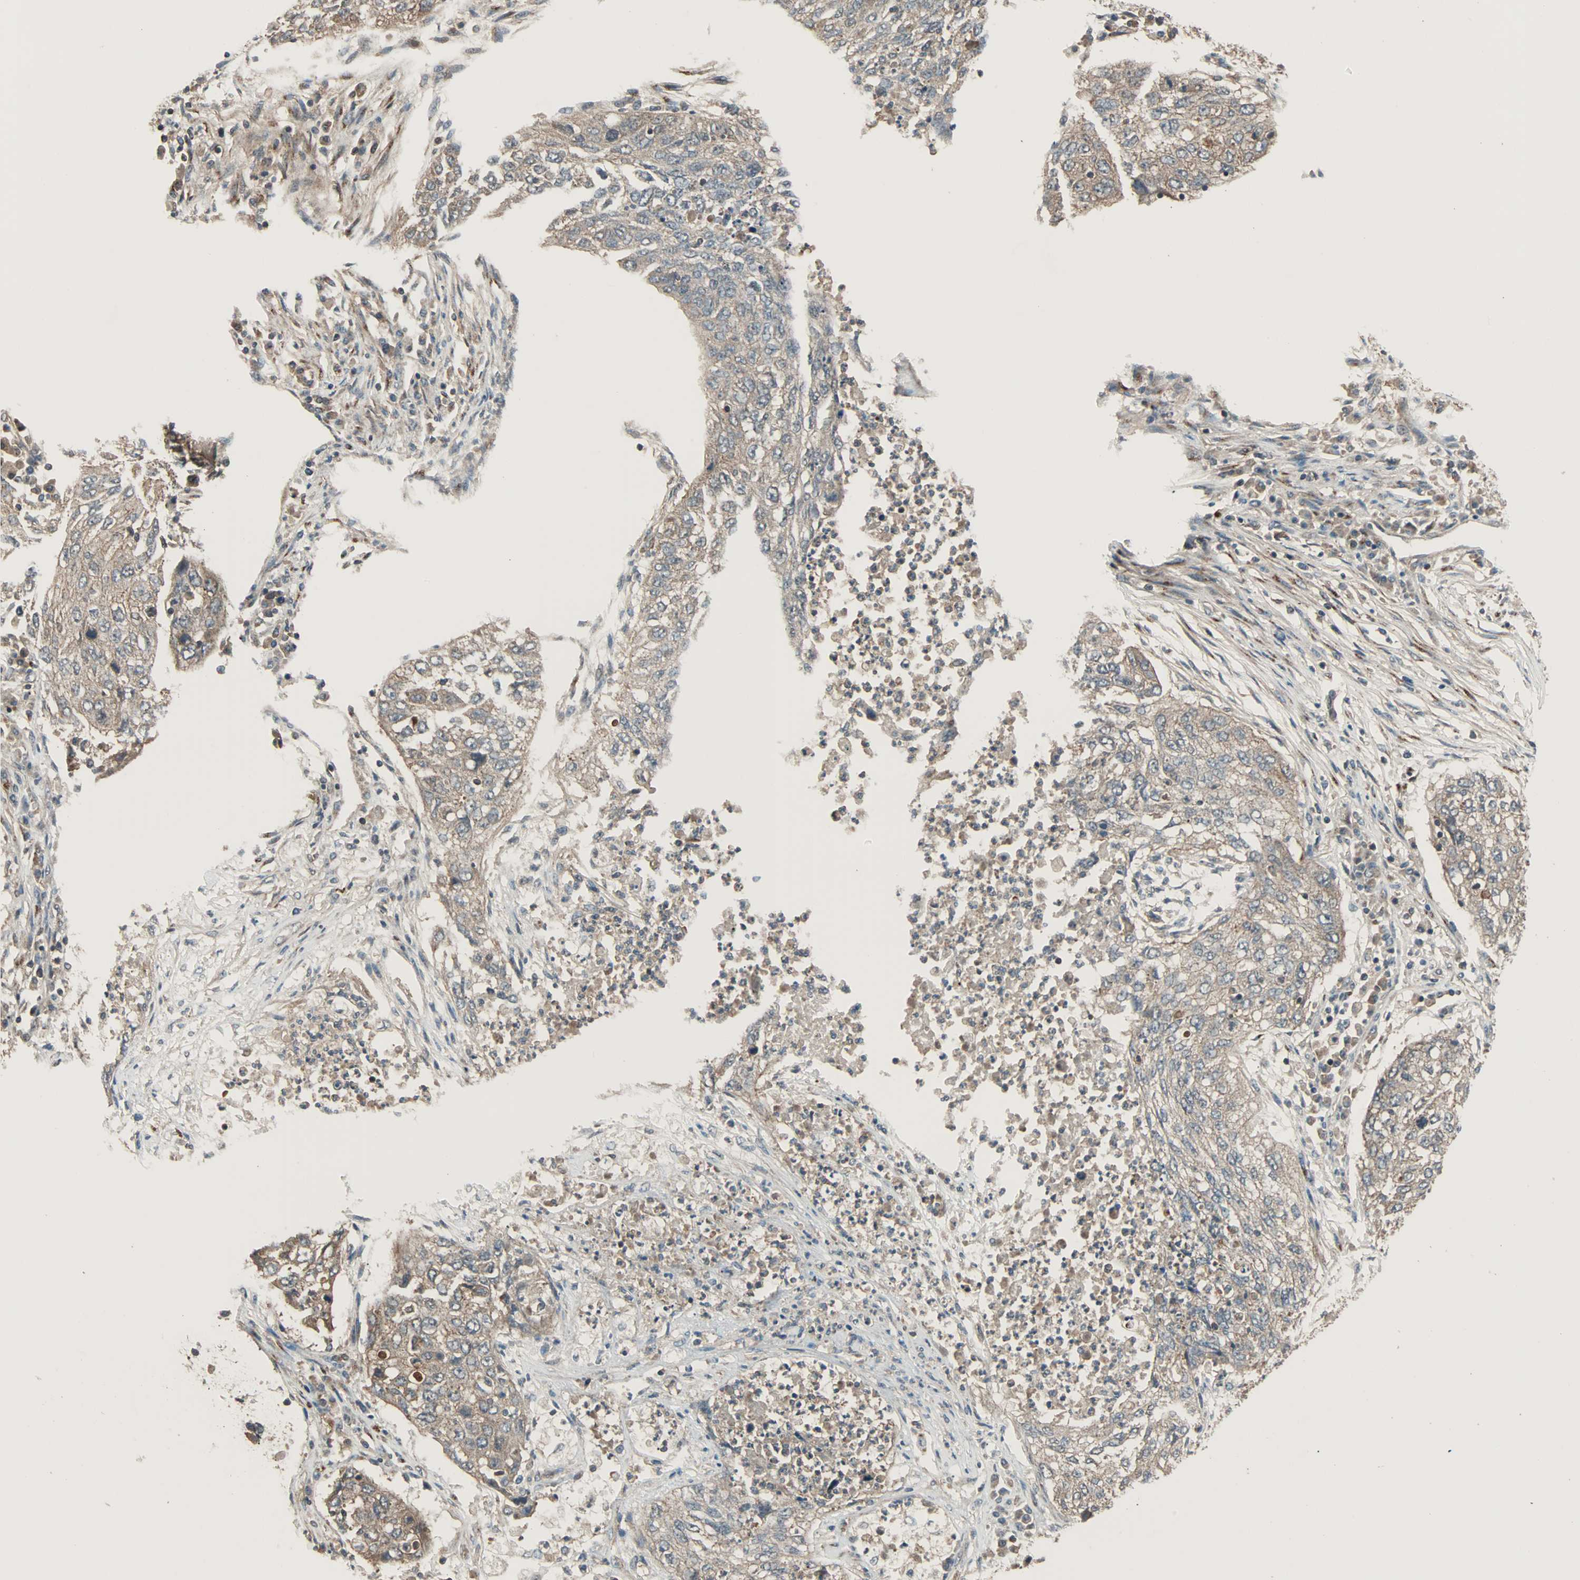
{"staining": {"intensity": "weak", "quantity": "25%-75%", "location": "cytoplasmic/membranous"}, "tissue": "lung cancer", "cell_type": "Tumor cells", "image_type": "cancer", "snomed": [{"axis": "morphology", "description": "Squamous cell carcinoma, NOS"}, {"axis": "topography", "description": "Lung"}], "caption": "Squamous cell carcinoma (lung) stained for a protein (brown) displays weak cytoplasmic/membranous positive positivity in about 25%-75% of tumor cells.", "gene": "MAP3K21", "patient": {"sex": "female", "age": 63}}